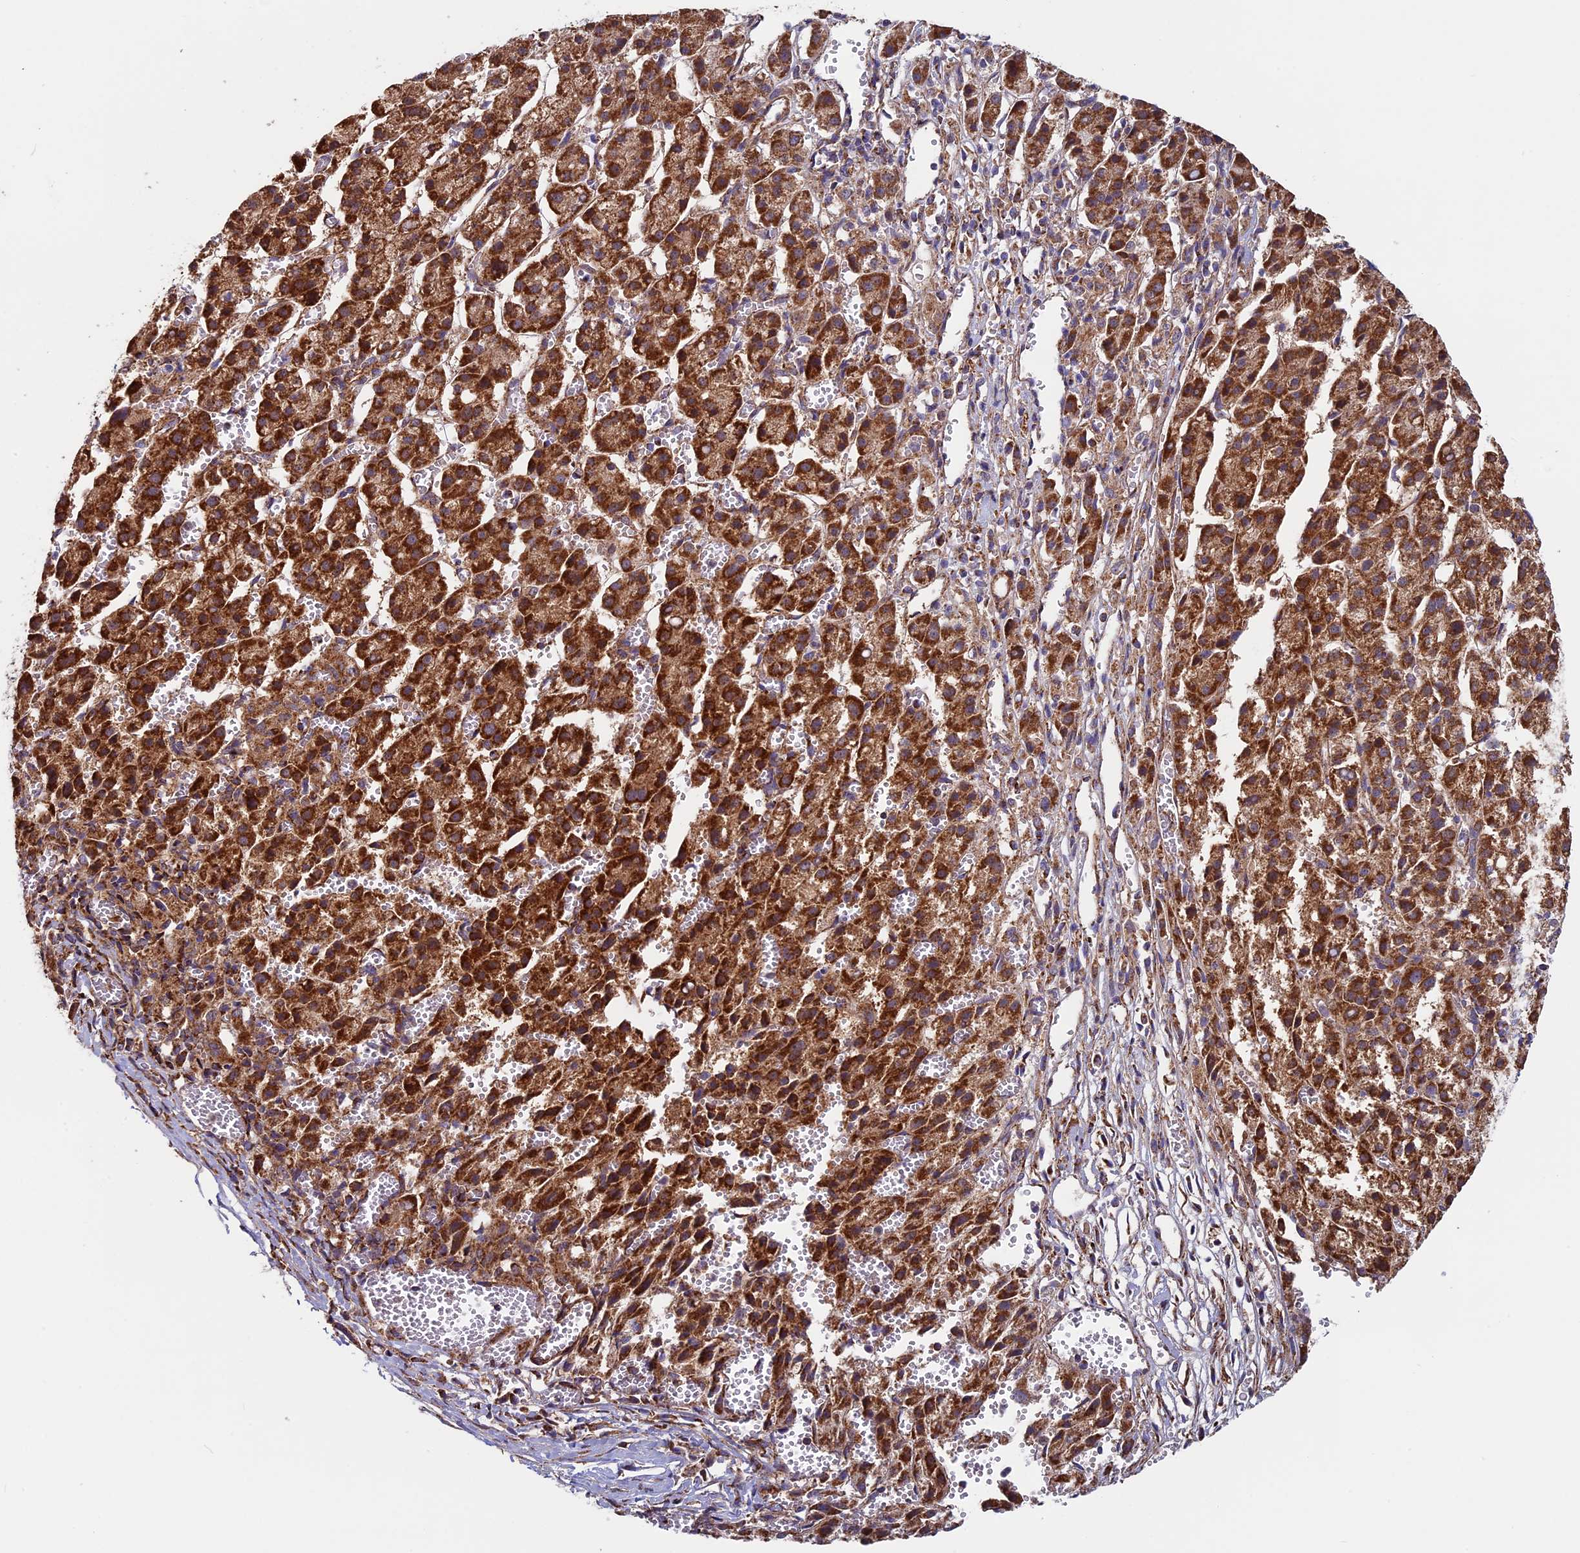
{"staining": {"intensity": "strong", "quantity": ">75%", "location": "cytoplasmic/membranous"}, "tissue": "liver cancer", "cell_type": "Tumor cells", "image_type": "cancer", "snomed": [{"axis": "morphology", "description": "Carcinoma, Hepatocellular, NOS"}, {"axis": "topography", "description": "Liver"}], "caption": "Strong cytoplasmic/membranous staining for a protein is present in about >75% of tumor cells of liver hepatocellular carcinoma using IHC.", "gene": "CCDC8", "patient": {"sex": "female", "age": 58}}